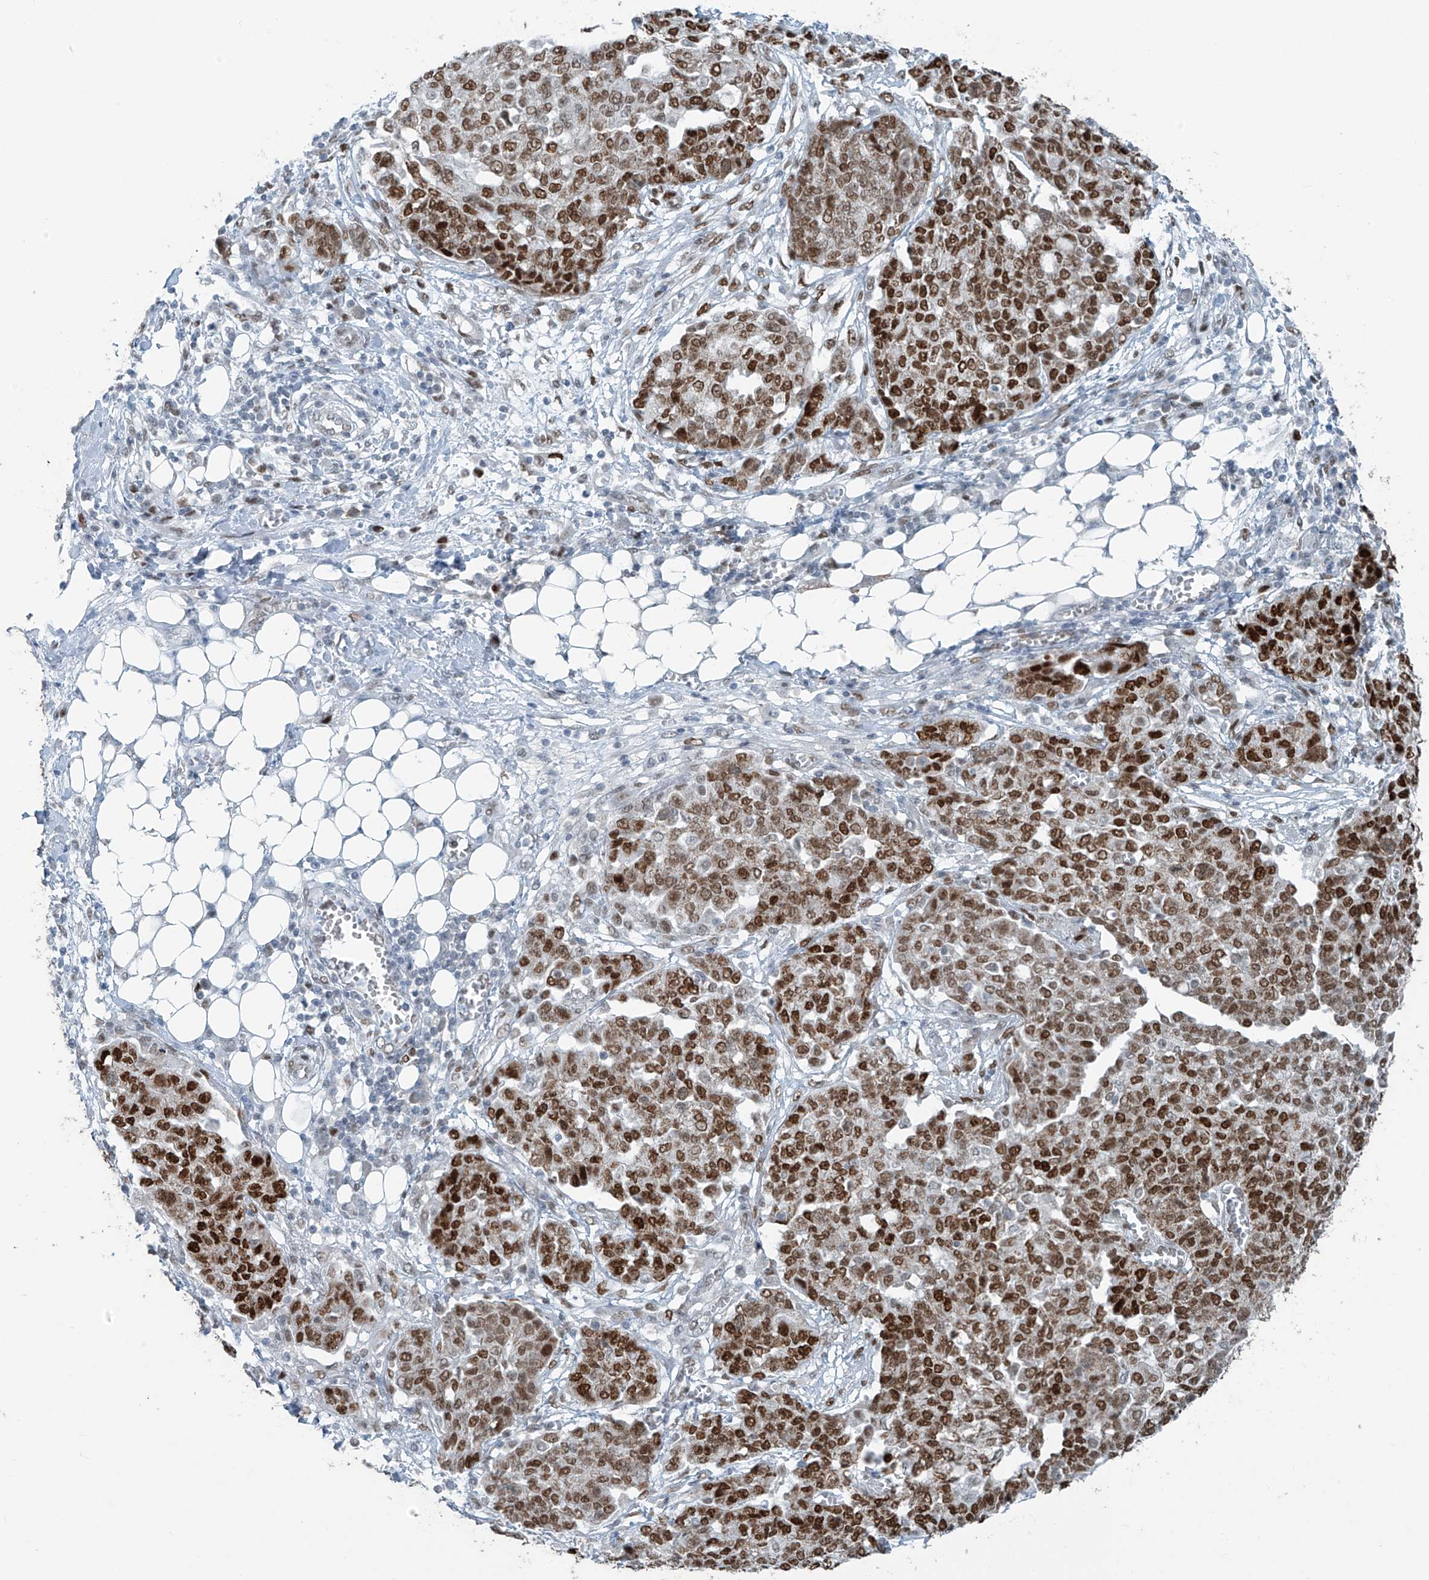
{"staining": {"intensity": "strong", "quantity": ">75%", "location": "nuclear"}, "tissue": "ovarian cancer", "cell_type": "Tumor cells", "image_type": "cancer", "snomed": [{"axis": "morphology", "description": "Cystadenocarcinoma, serous, NOS"}, {"axis": "topography", "description": "Soft tissue"}, {"axis": "topography", "description": "Ovary"}], "caption": "This histopathology image reveals ovarian cancer (serous cystadenocarcinoma) stained with immunohistochemistry to label a protein in brown. The nuclear of tumor cells show strong positivity for the protein. Nuclei are counter-stained blue.", "gene": "WRNIP1", "patient": {"sex": "female", "age": 57}}